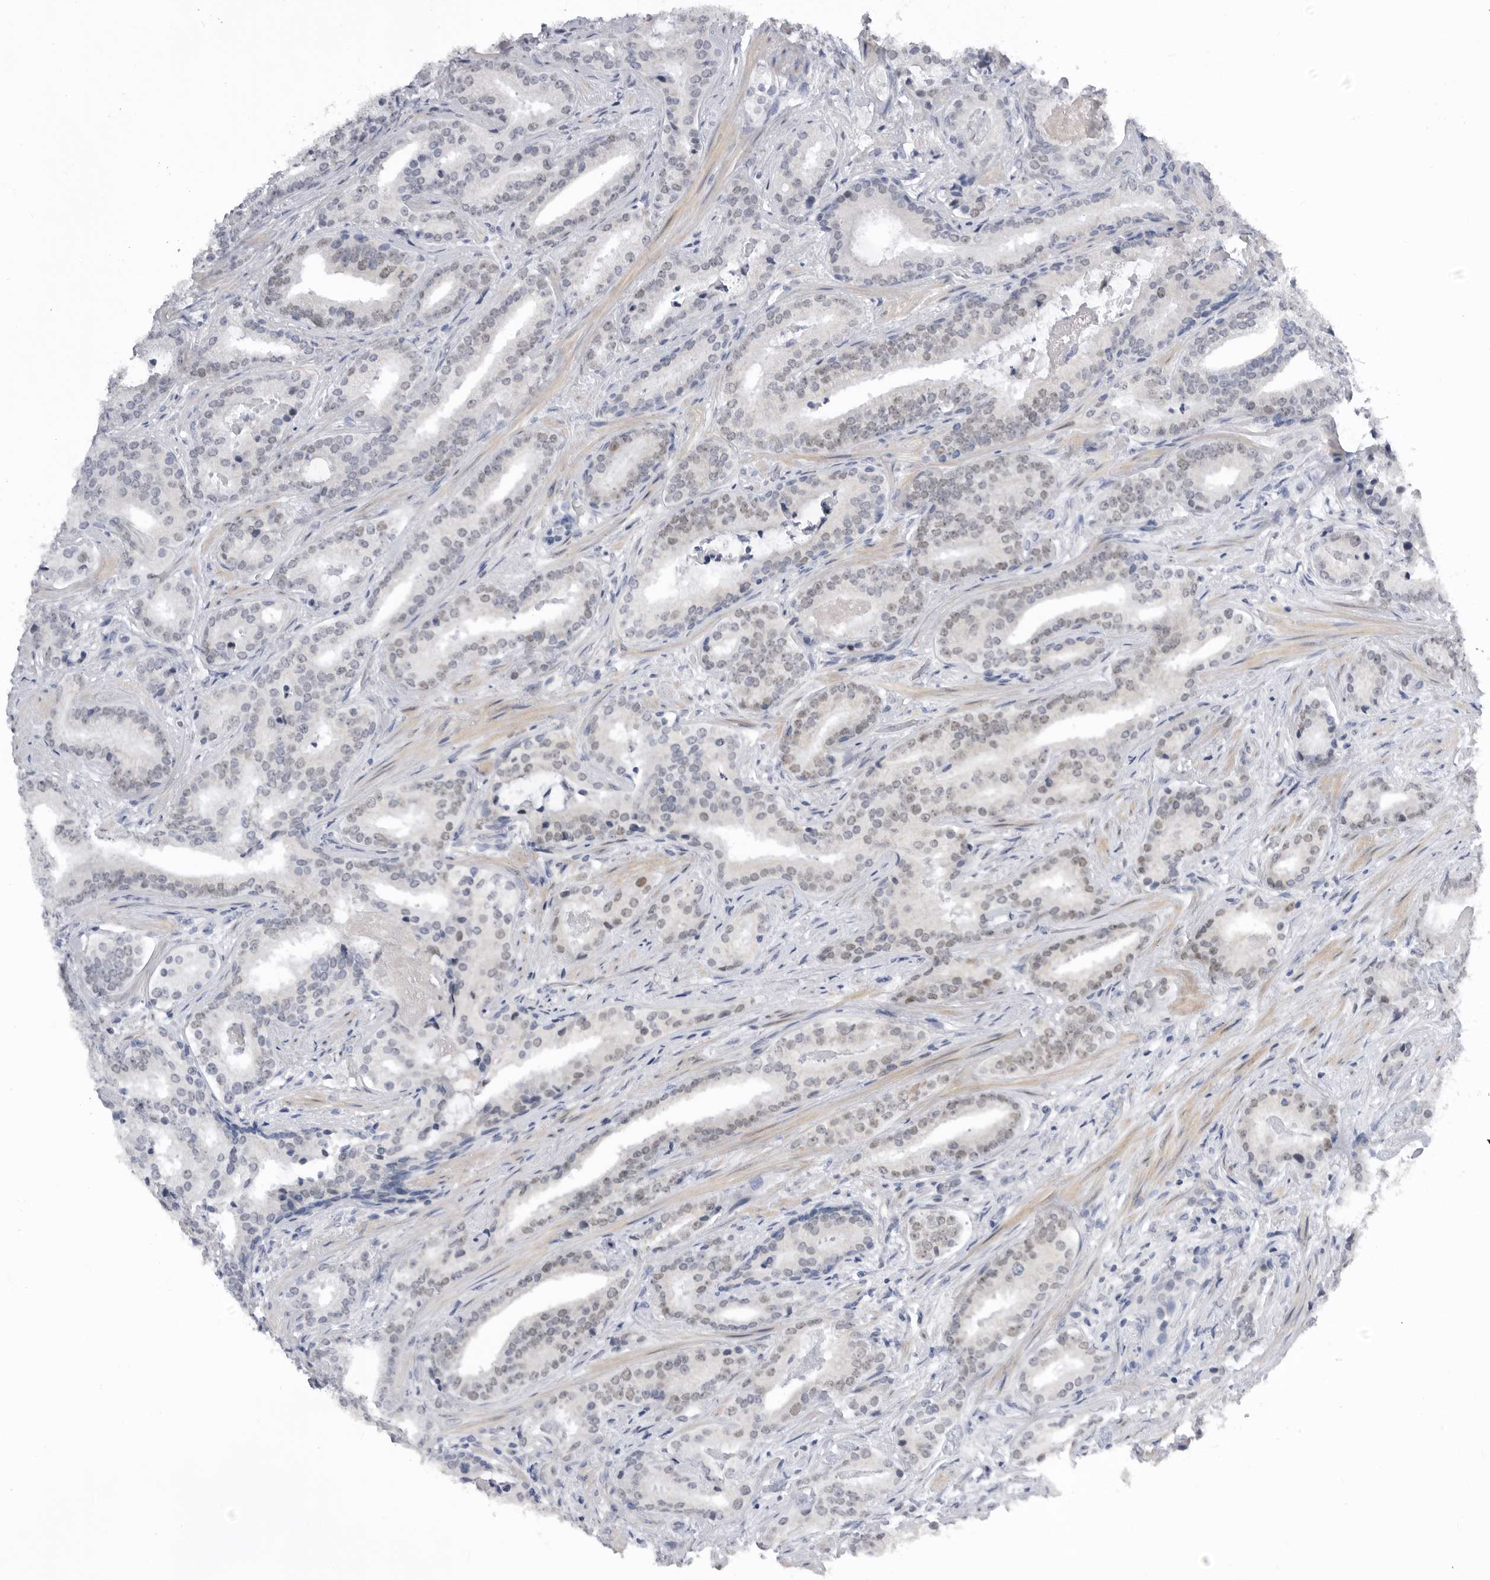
{"staining": {"intensity": "weak", "quantity": "<25%", "location": "nuclear"}, "tissue": "prostate cancer", "cell_type": "Tumor cells", "image_type": "cancer", "snomed": [{"axis": "morphology", "description": "Adenocarcinoma, Low grade"}, {"axis": "topography", "description": "Prostate"}], "caption": "Protein analysis of prostate cancer shows no significant expression in tumor cells. (Brightfield microscopy of DAB (3,3'-diaminobenzidine) immunohistochemistry at high magnification).", "gene": "SMARCC1", "patient": {"sex": "male", "age": 67}}